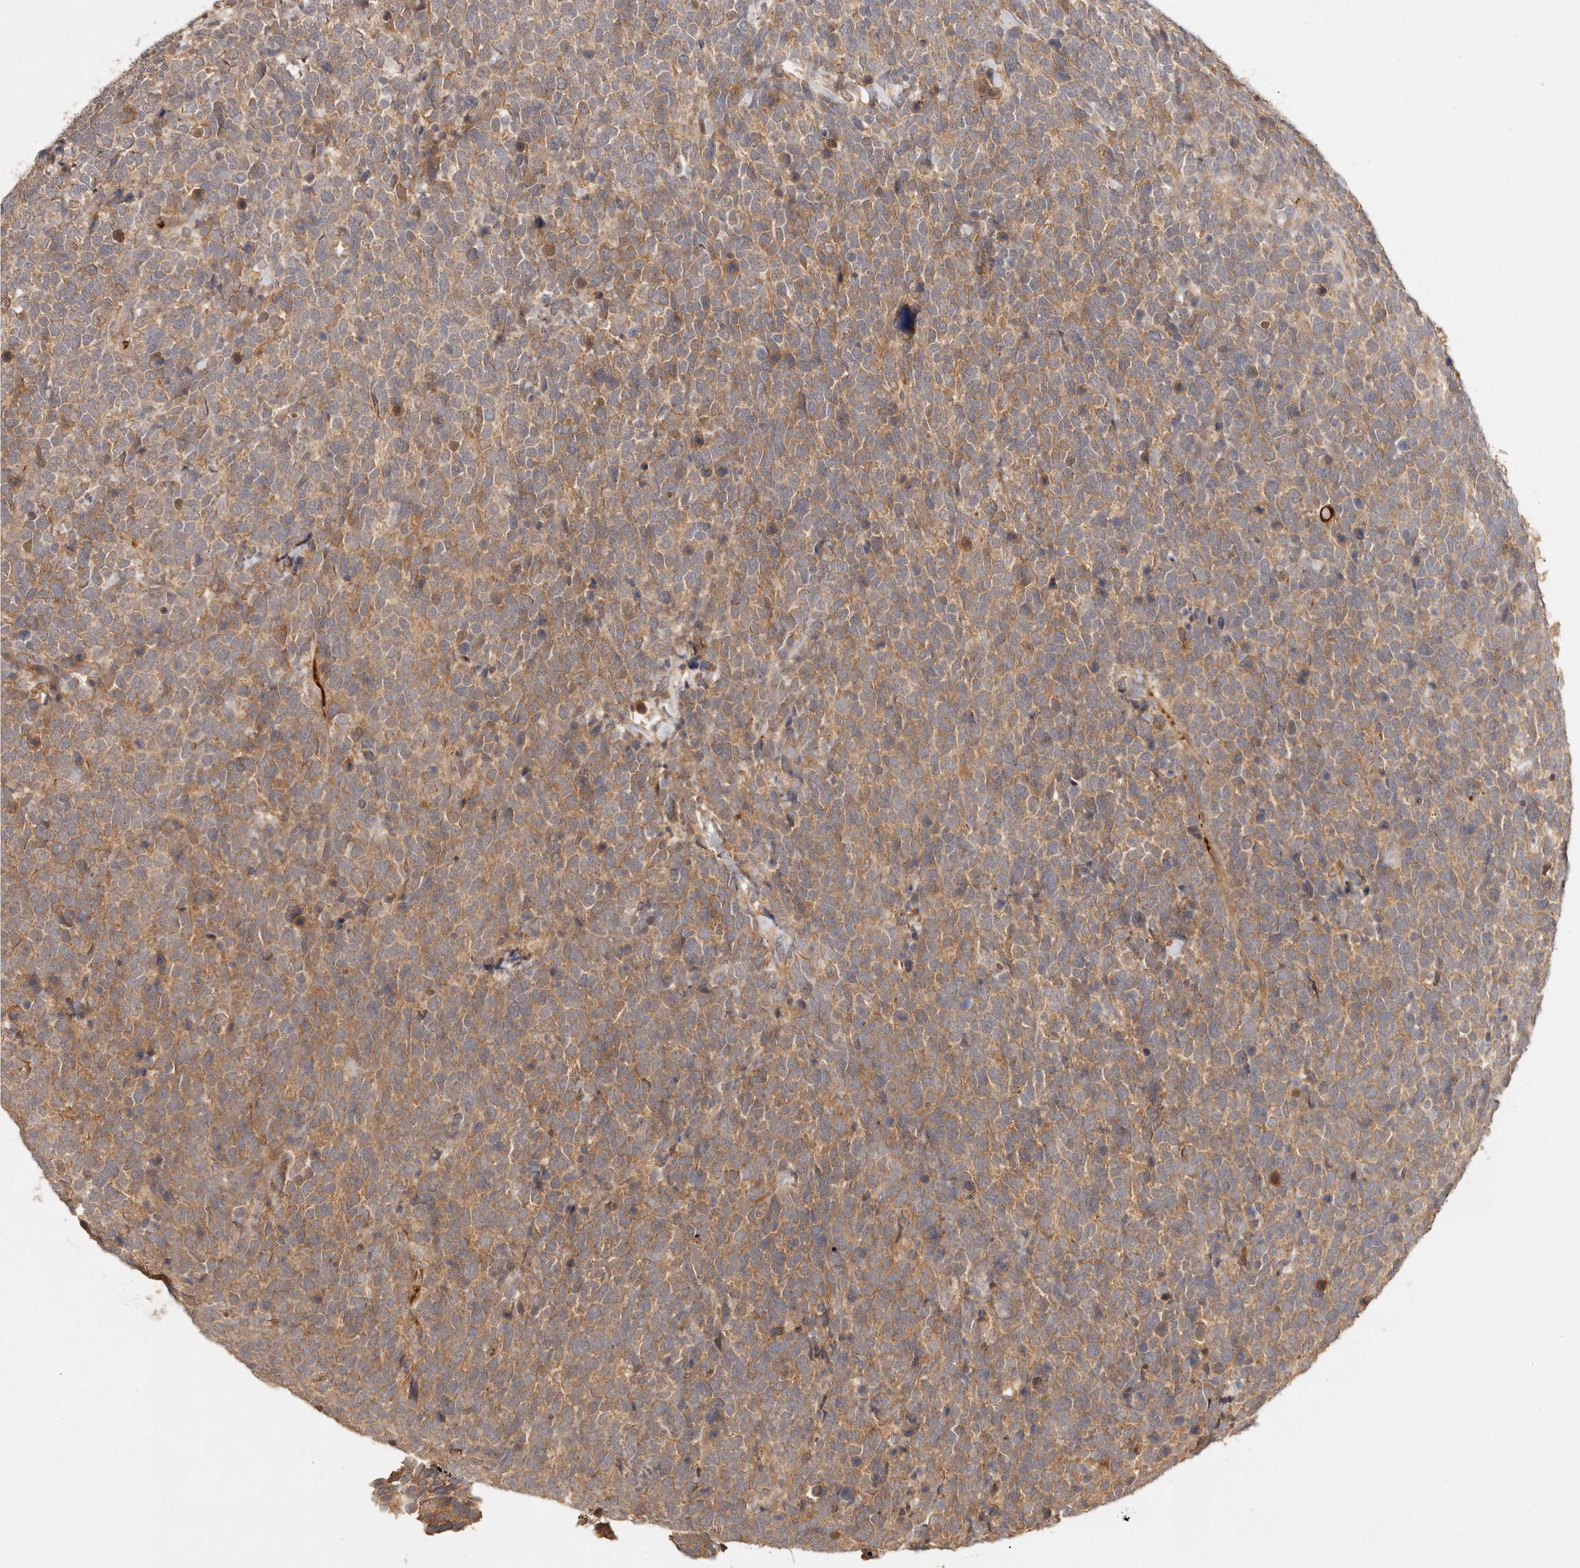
{"staining": {"intensity": "moderate", "quantity": ">75%", "location": "cytoplasmic/membranous"}, "tissue": "urothelial cancer", "cell_type": "Tumor cells", "image_type": "cancer", "snomed": [{"axis": "morphology", "description": "Urothelial carcinoma, High grade"}, {"axis": "topography", "description": "Urinary bladder"}], "caption": "Protein staining of urothelial carcinoma (high-grade) tissue exhibits moderate cytoplasmic/membranous positivity in about >75% of tumor cells.", "gene": "FREM2", "patient": {"sex": "female", "age": 80}}